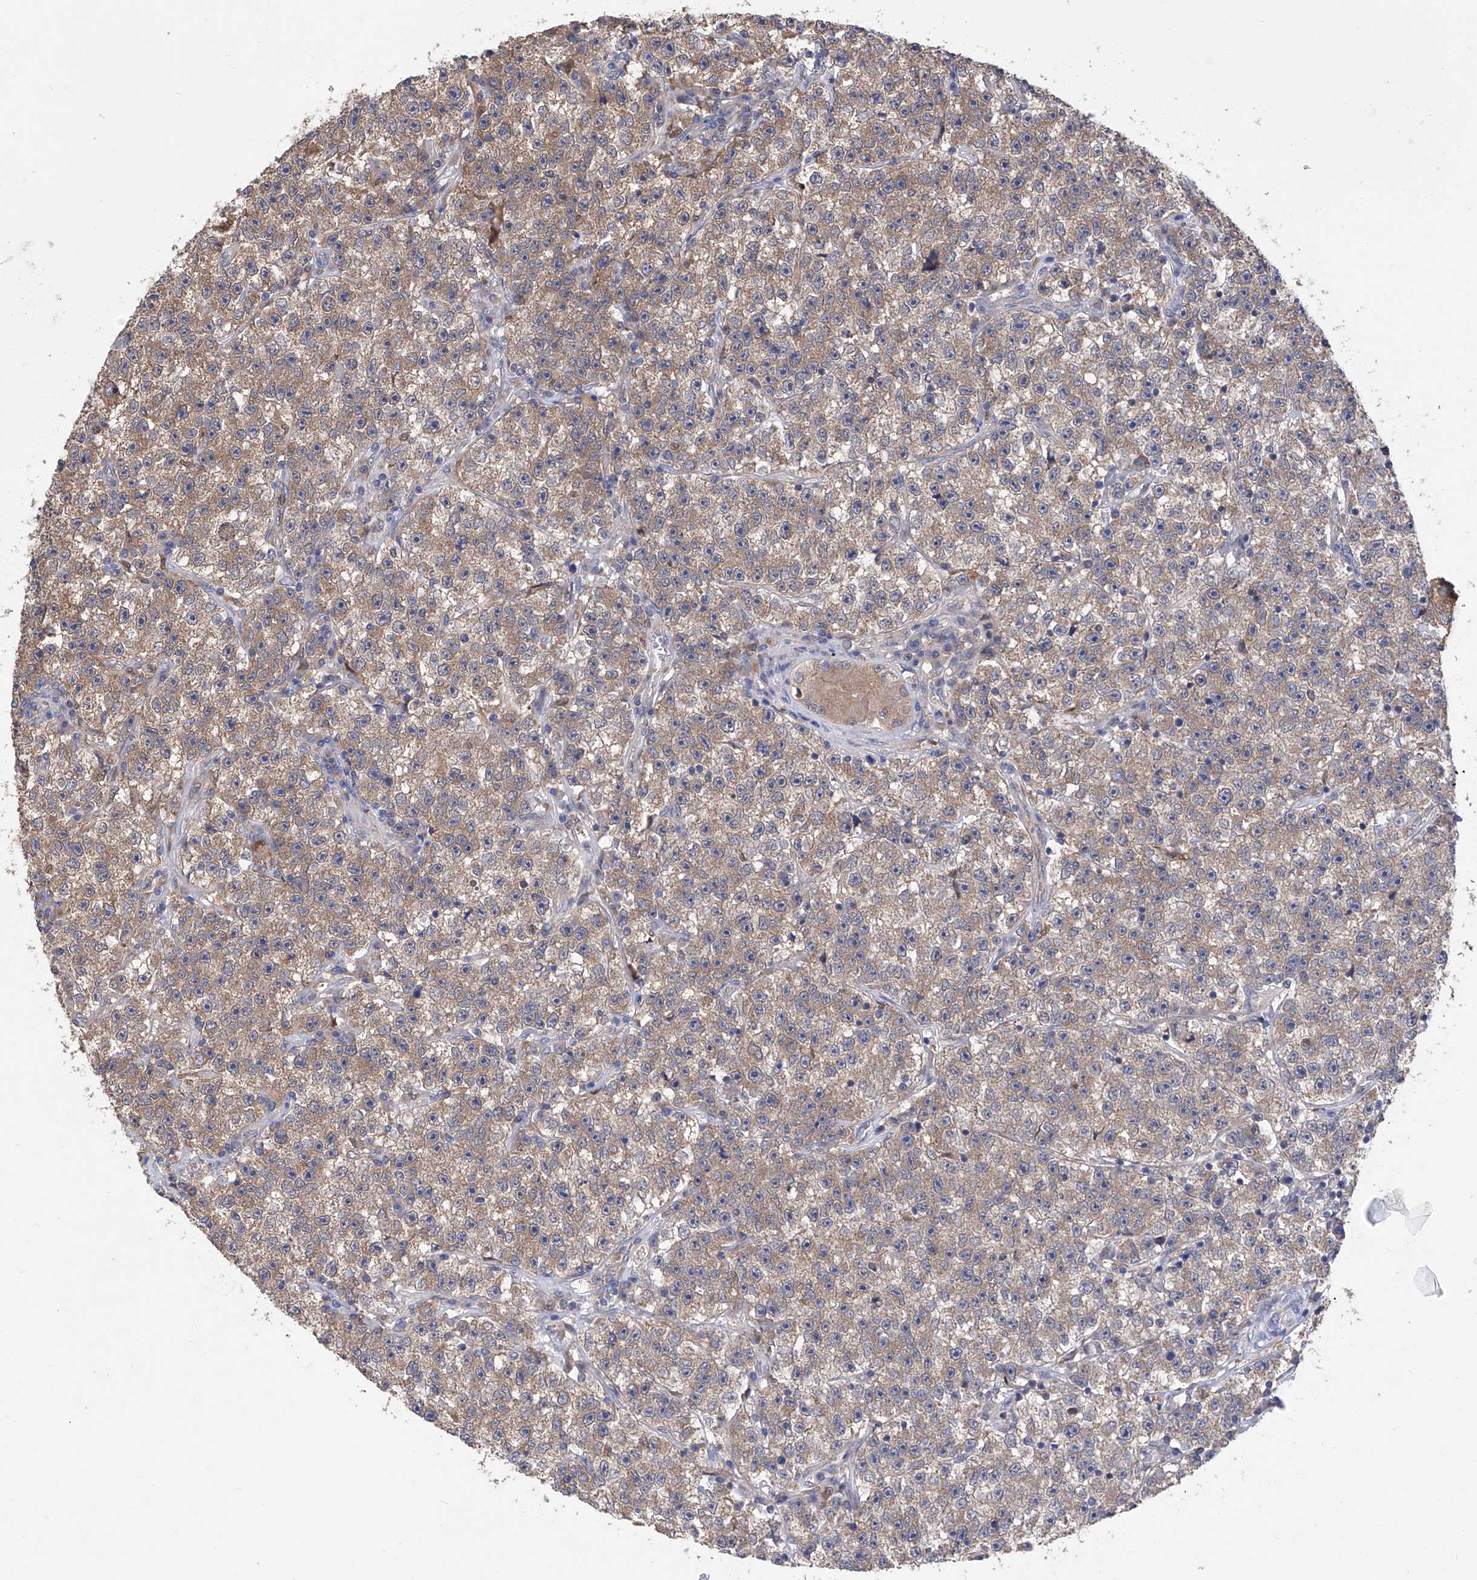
{"staining": {"intensity": "moderate", "quantity": ">75%", "location": "cytoplasmic/membranous"}, "tissue": "testis cancer", "cell_type": "Tumor cells", "image_type": "cancer", "snomed": [{"axis": "morphology", "description": "Seminoma, NOS"}, {"axis": "topography", "description": "Testis"}], "caption": "Testis cancer (seminoma) stained with a brown dye exhibits moderate cytoplasmic/membranous positive staining in approximately >75% of tumor cells.", "gene": "SPATA20", "patient": {"sex": "male", "age": 22}}